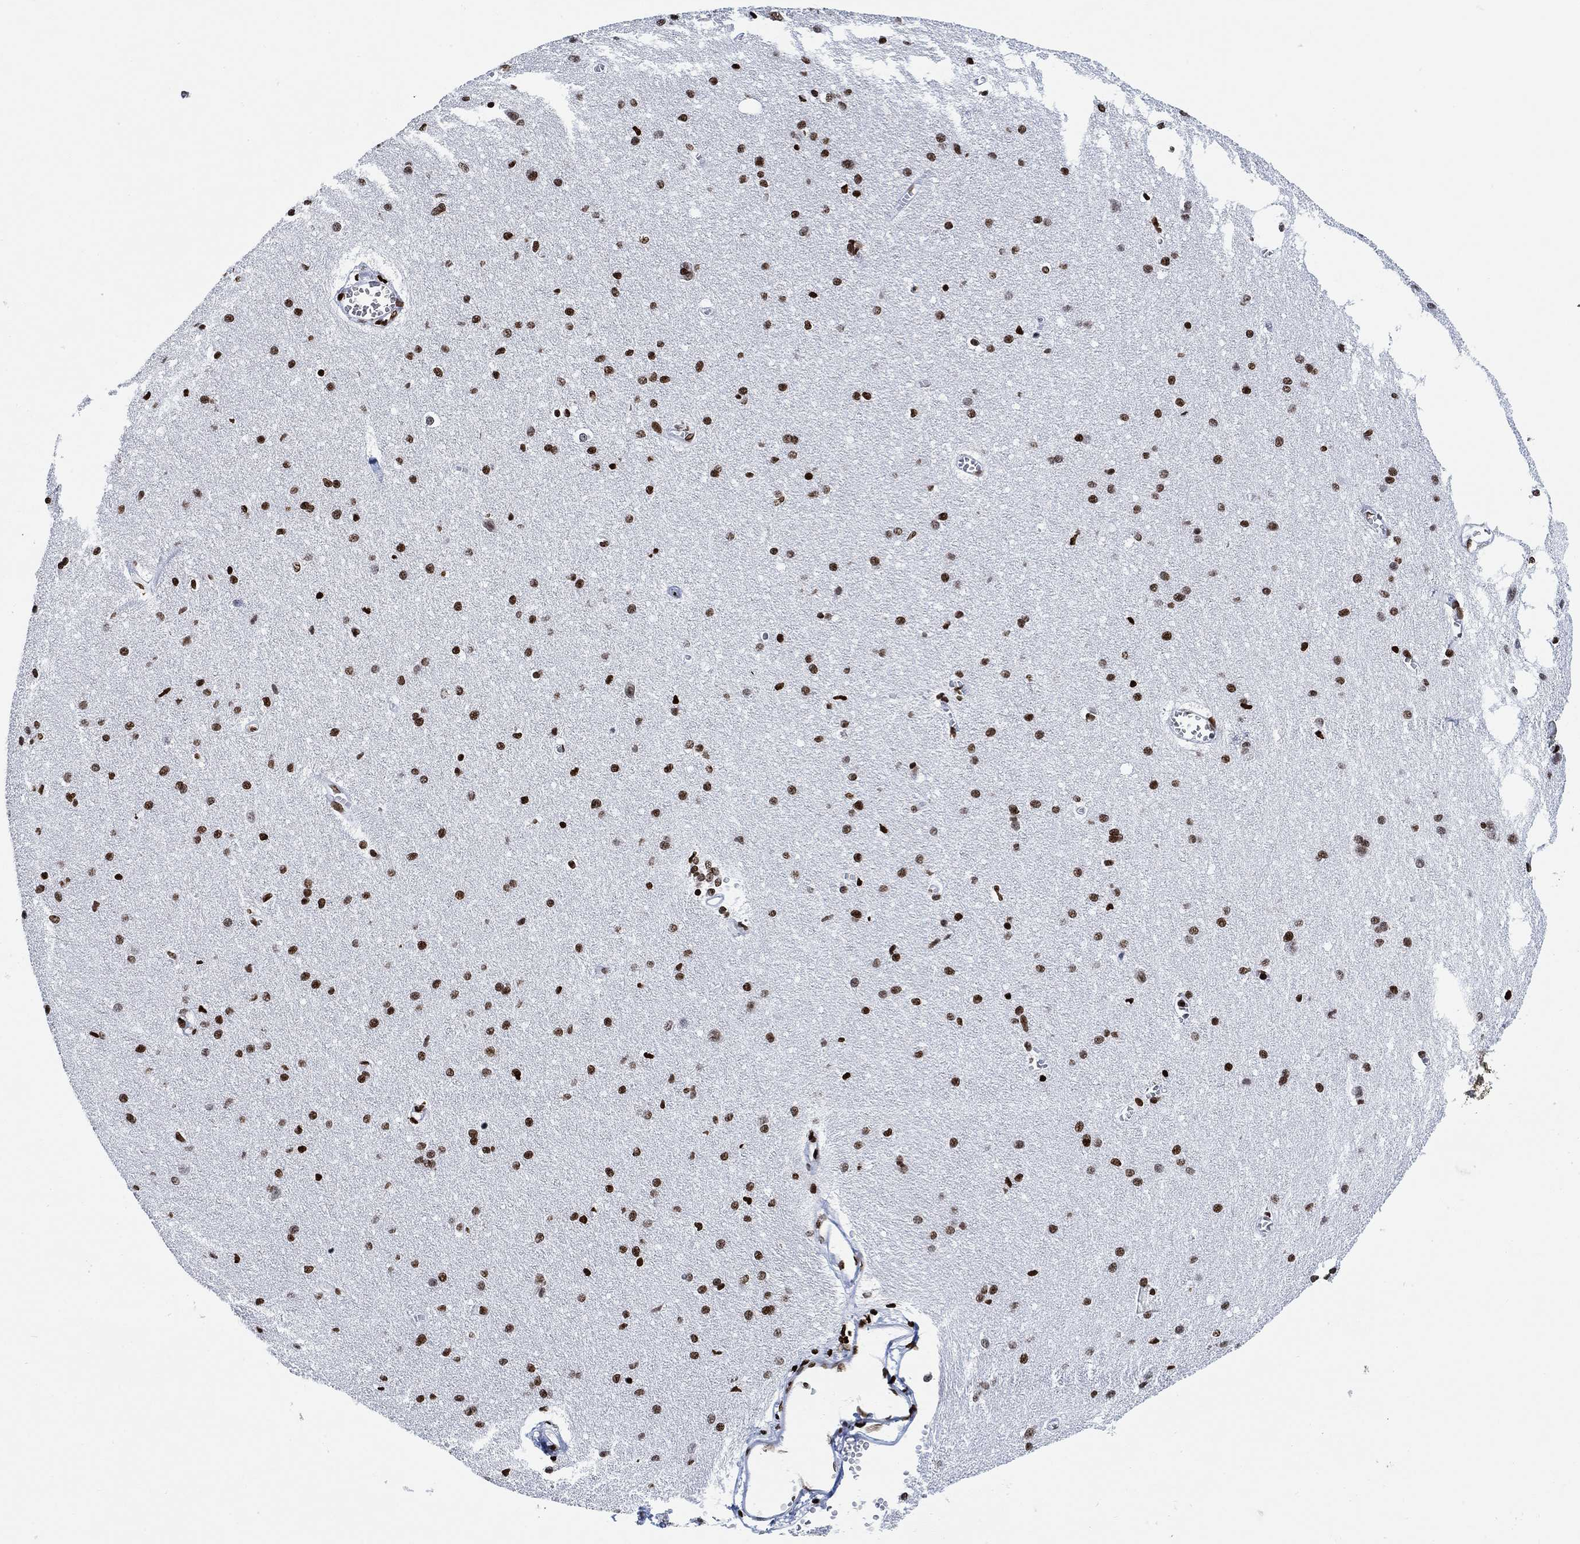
{"staining": {"intensity": "moderate", "quantity": "<25%", "location": "nuclear"}, "tissue": "cerebral cortex", "cell_type": "Endothelial cells", "image_type": "normal", "snomed": [{"axis": "morphology", "description": "Normal tissue, NOS"}, {"axis": "topography", "description": "Cerebral cortex"}], "caption": "DAB immunohistochemical staining of unremarkable cerebral cortex shows moderate nuclear protein expression in about <25% of endothelial cells.", "gene": "H1", "patient": {"sex": "male", "age": 37}}